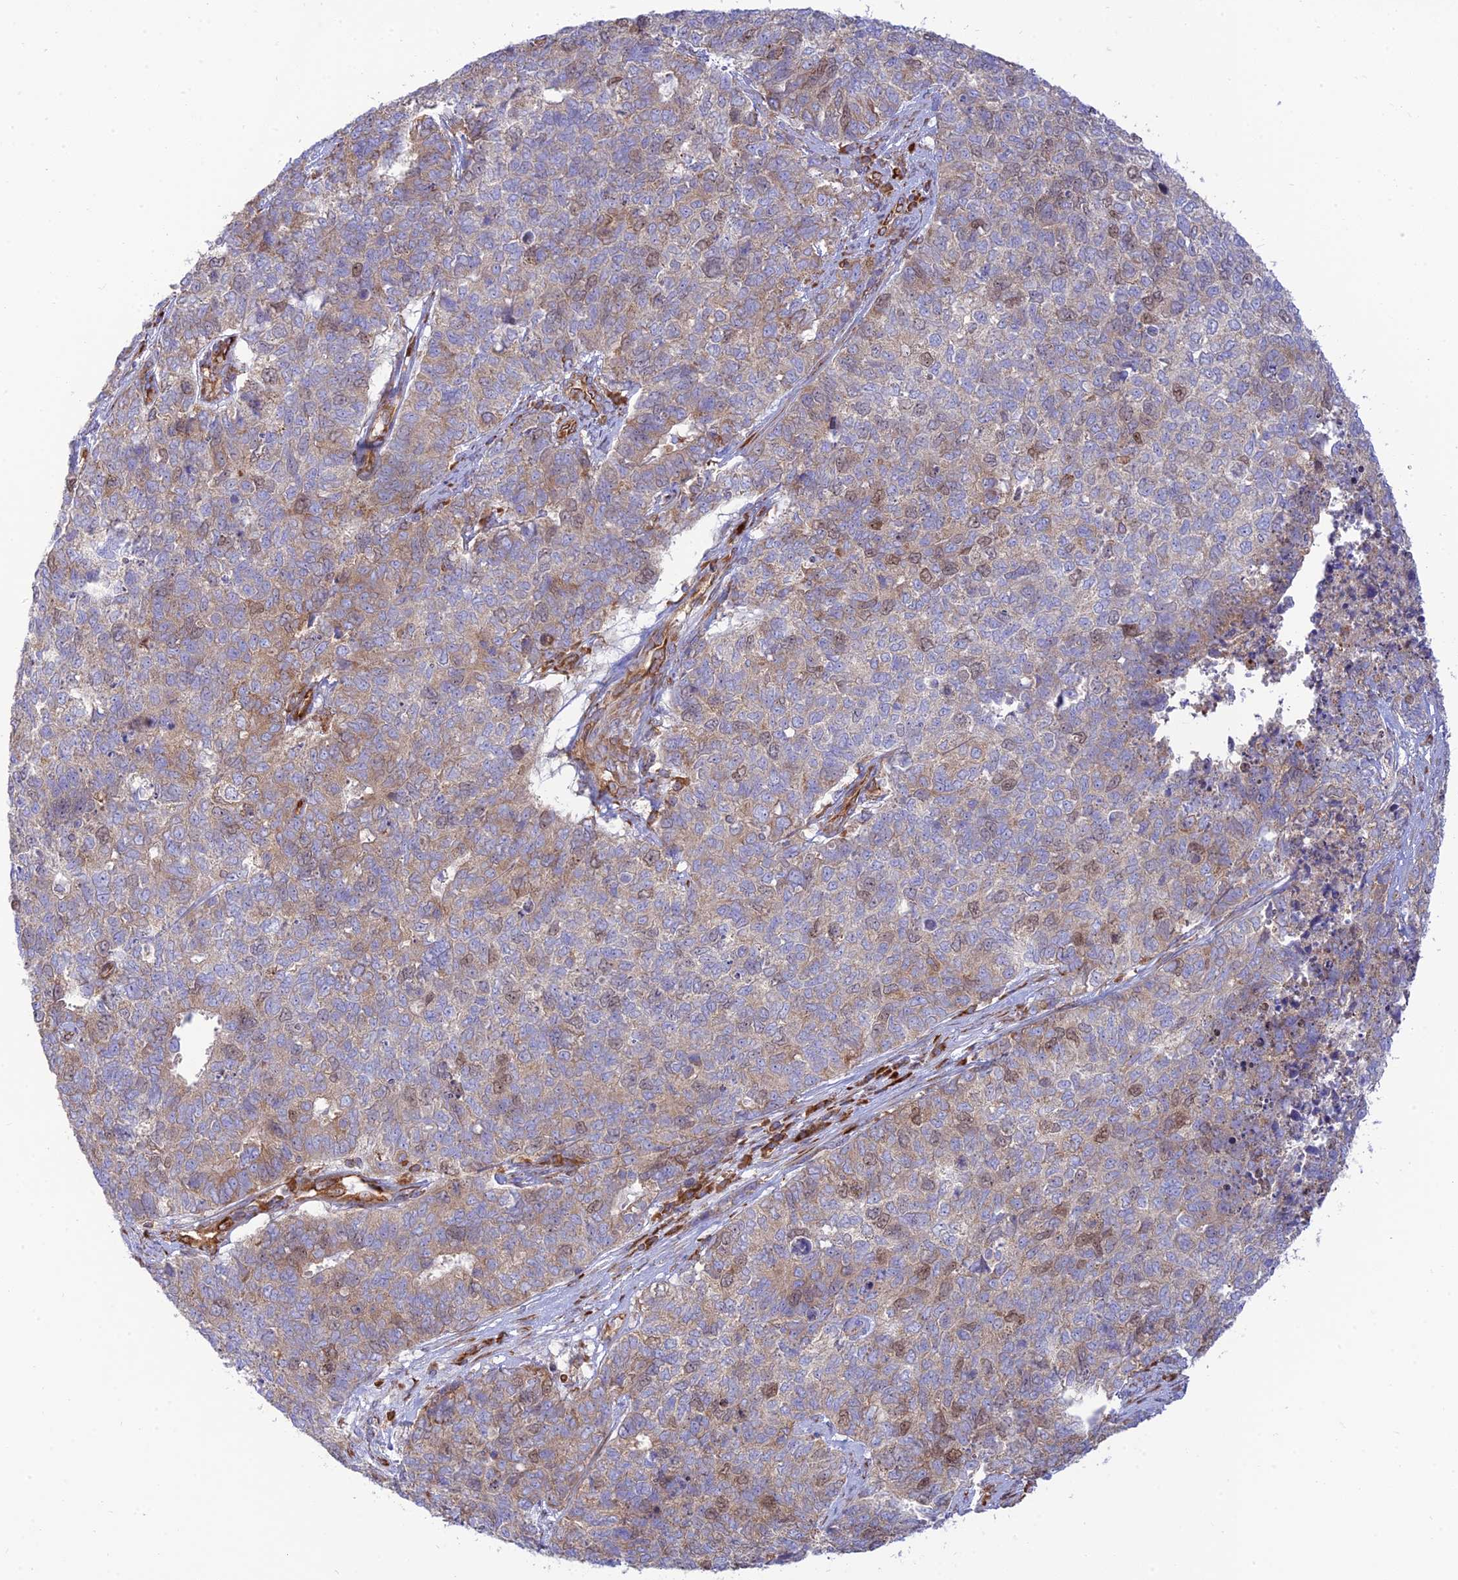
{"staining": {"intensity": "moderate", "quantity": "<25%", "location": "nuclear"}, "tissue": "cervical cancer", "cell_type": "Tumor cells", "image_type": "cancer", "snomed": [{"axis": "morphology", "description": "Squamous cell carcinoma, NOS"}, {"axis": "topography", "description": "Cervix"}], "caption": "Human cervical cancer stained with a protein marker shows moderate staining in tumor cells.", "gene": "PIMREG", "patient": {"sex": "female", "age": 63}}